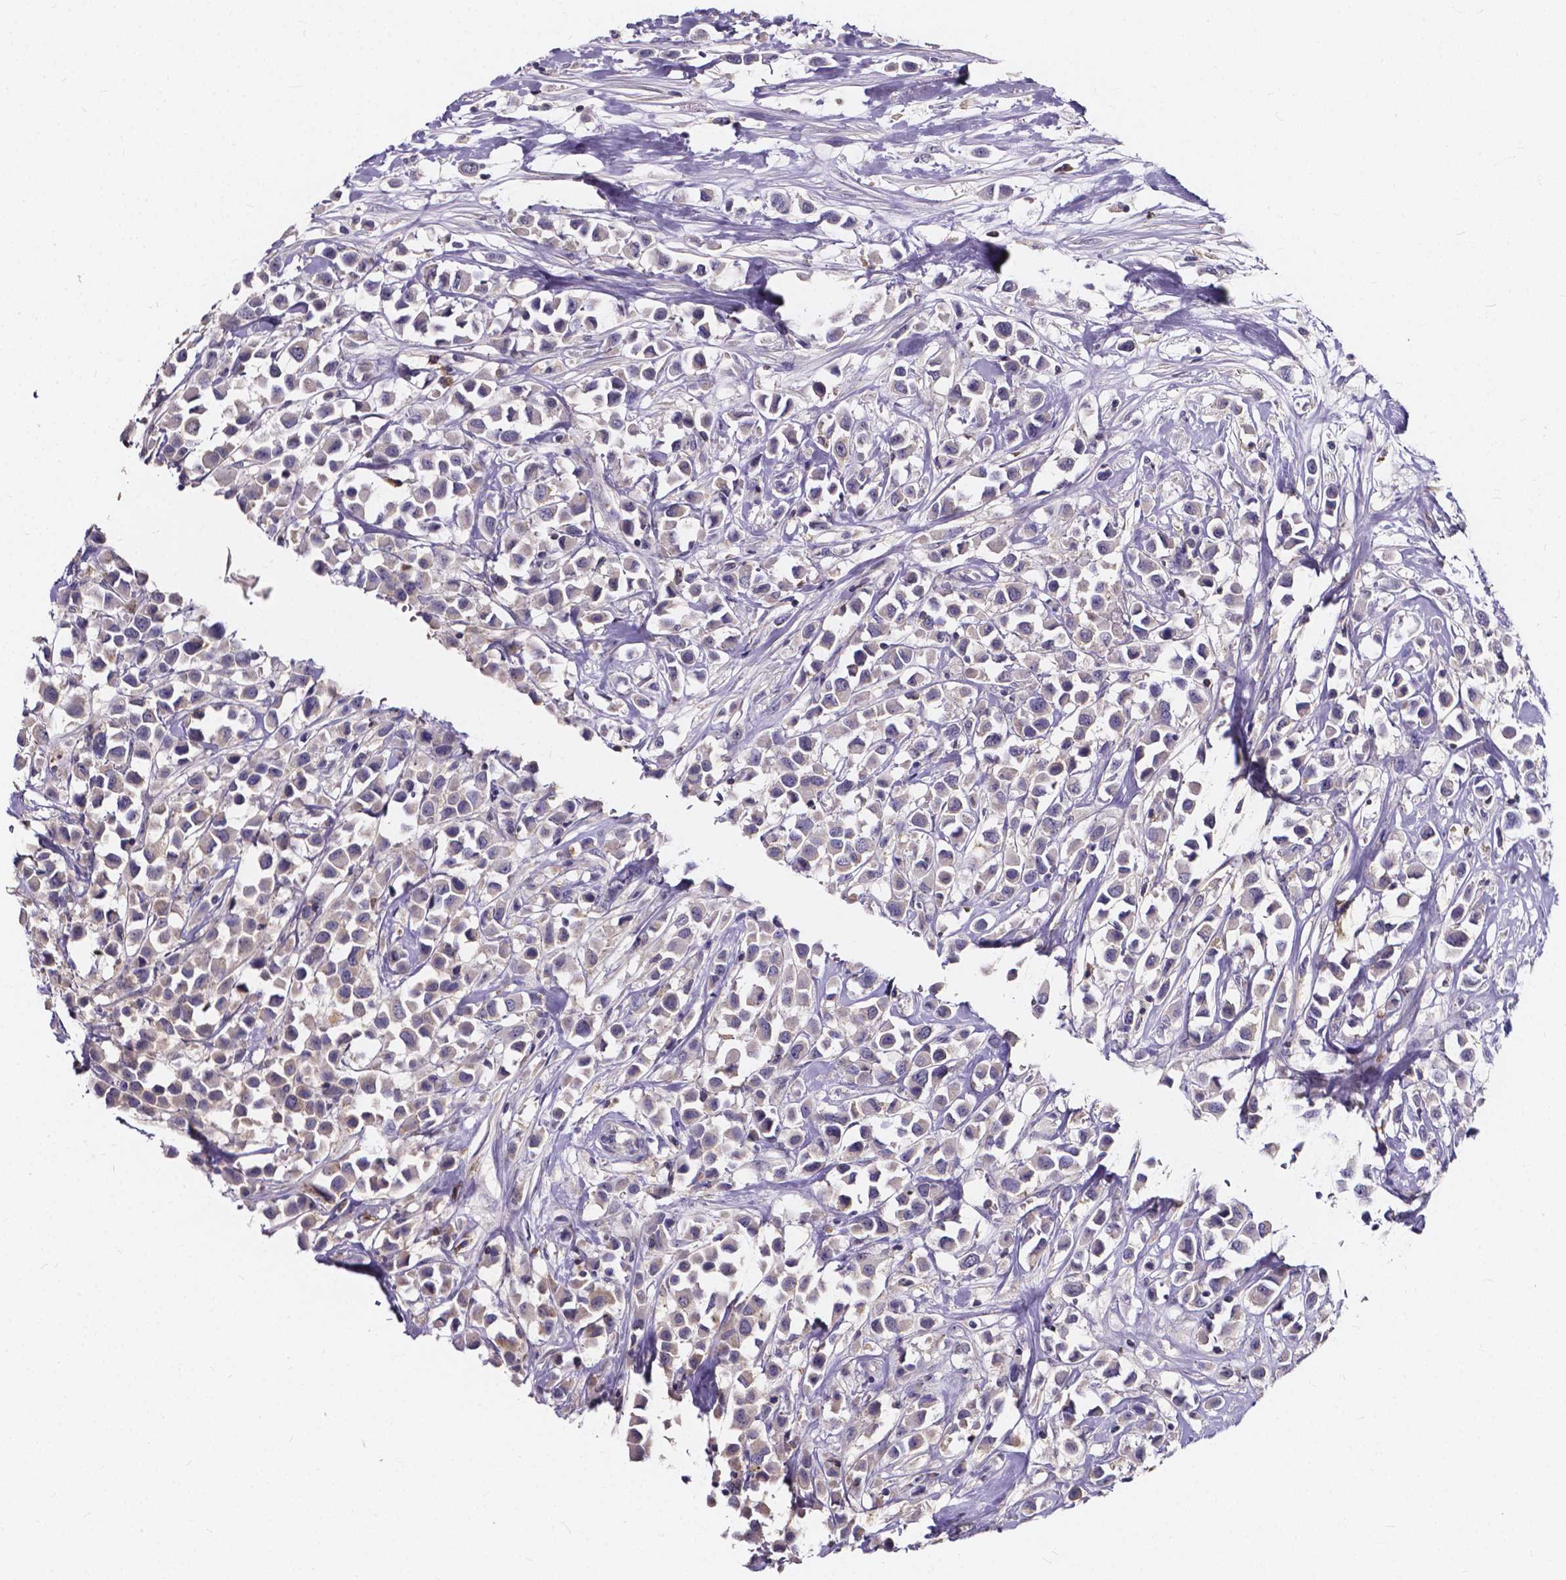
{"staining": {"intensity": "negative", "quantity": "none", "location": "none"}, "tissue": "breast cancer", "cell_type": "Tumor cells", "image_type": "cancer", "snomed": [{"axis": "morphology", "description": "Duct carcinoma"}, {"axis": "topography", "description": "Breast"}], "caption": "Histopathology image shows no protein positivity in tumor cells of breast cancer (intraductal carcinoma) tissue. Brightfield microscopy of immunohistochemistry stained with DAB (brown) and hematoxylin (blue), captured at high magnification.", "gene": "SPOCD1", "patient": {"sex": "female", "age": 61}}